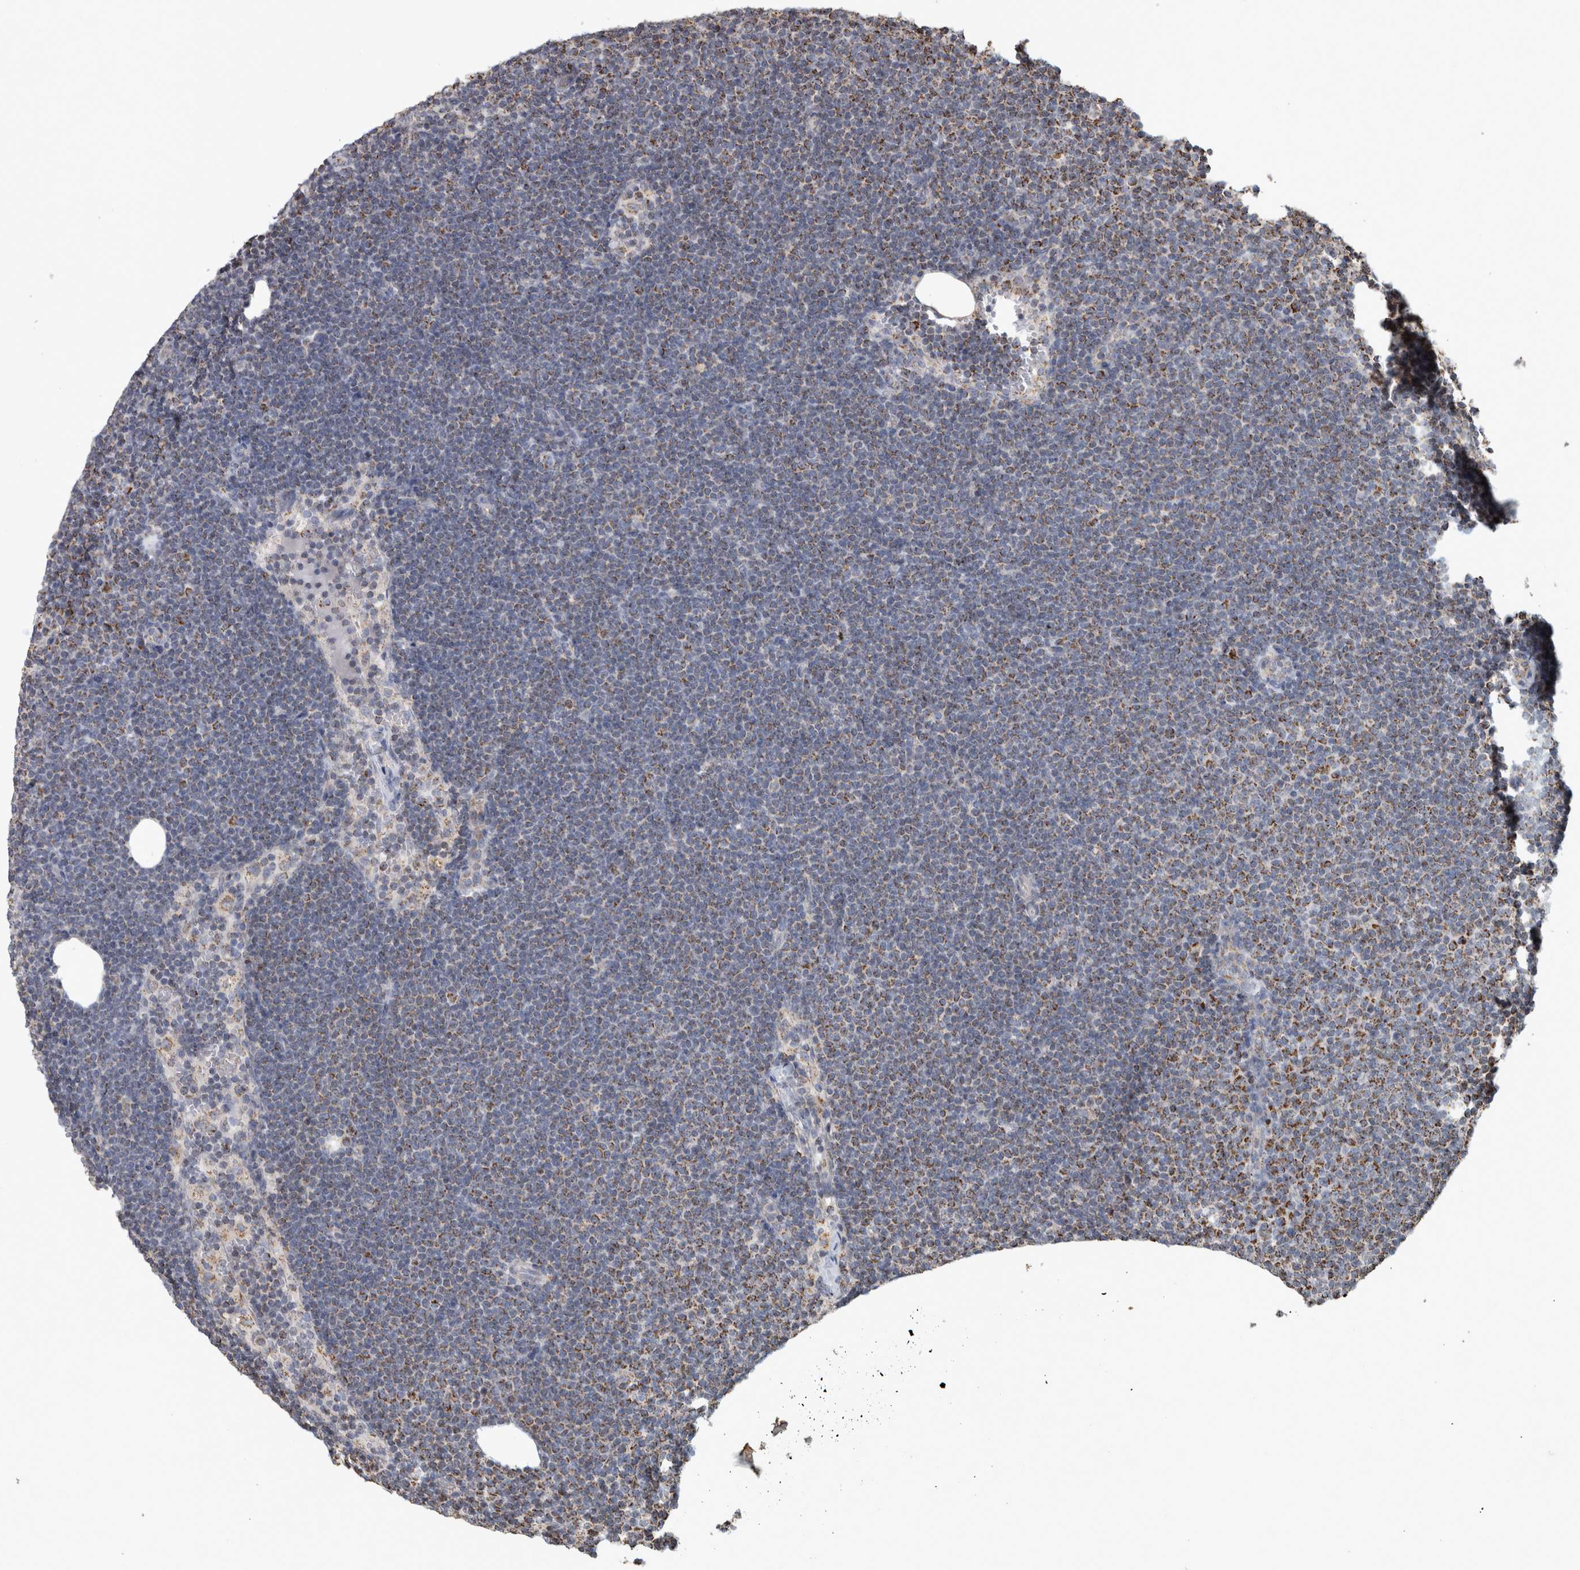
{"staining": {"intensity": "moderate", "quantity": "25%-75%", "location": "cytoplasmic/membranous"}, "tissue": "lymphoma", "cell_type": "Tumor cells", "image_type": "cancer", "snomed": [{"axis": "morphology", "description": "Malignant lymphoma, non-Hodgkin's type, Low grade"}, {"axis": "topography", "description": "Lymph node"}], "caption": "Immunohistochemistry (IHC) histopathology image of neoplastic tissue: human lymphoma stained using IHC demonstrates medium levels of moderate protein expression localized specifically in the cytoplasmic/membranous of tumor cells, appearing as a cytoplasmic/membranous brown color.", "gene": "ST8SIA1", "patient": {"sex": "female", "age": 53}}